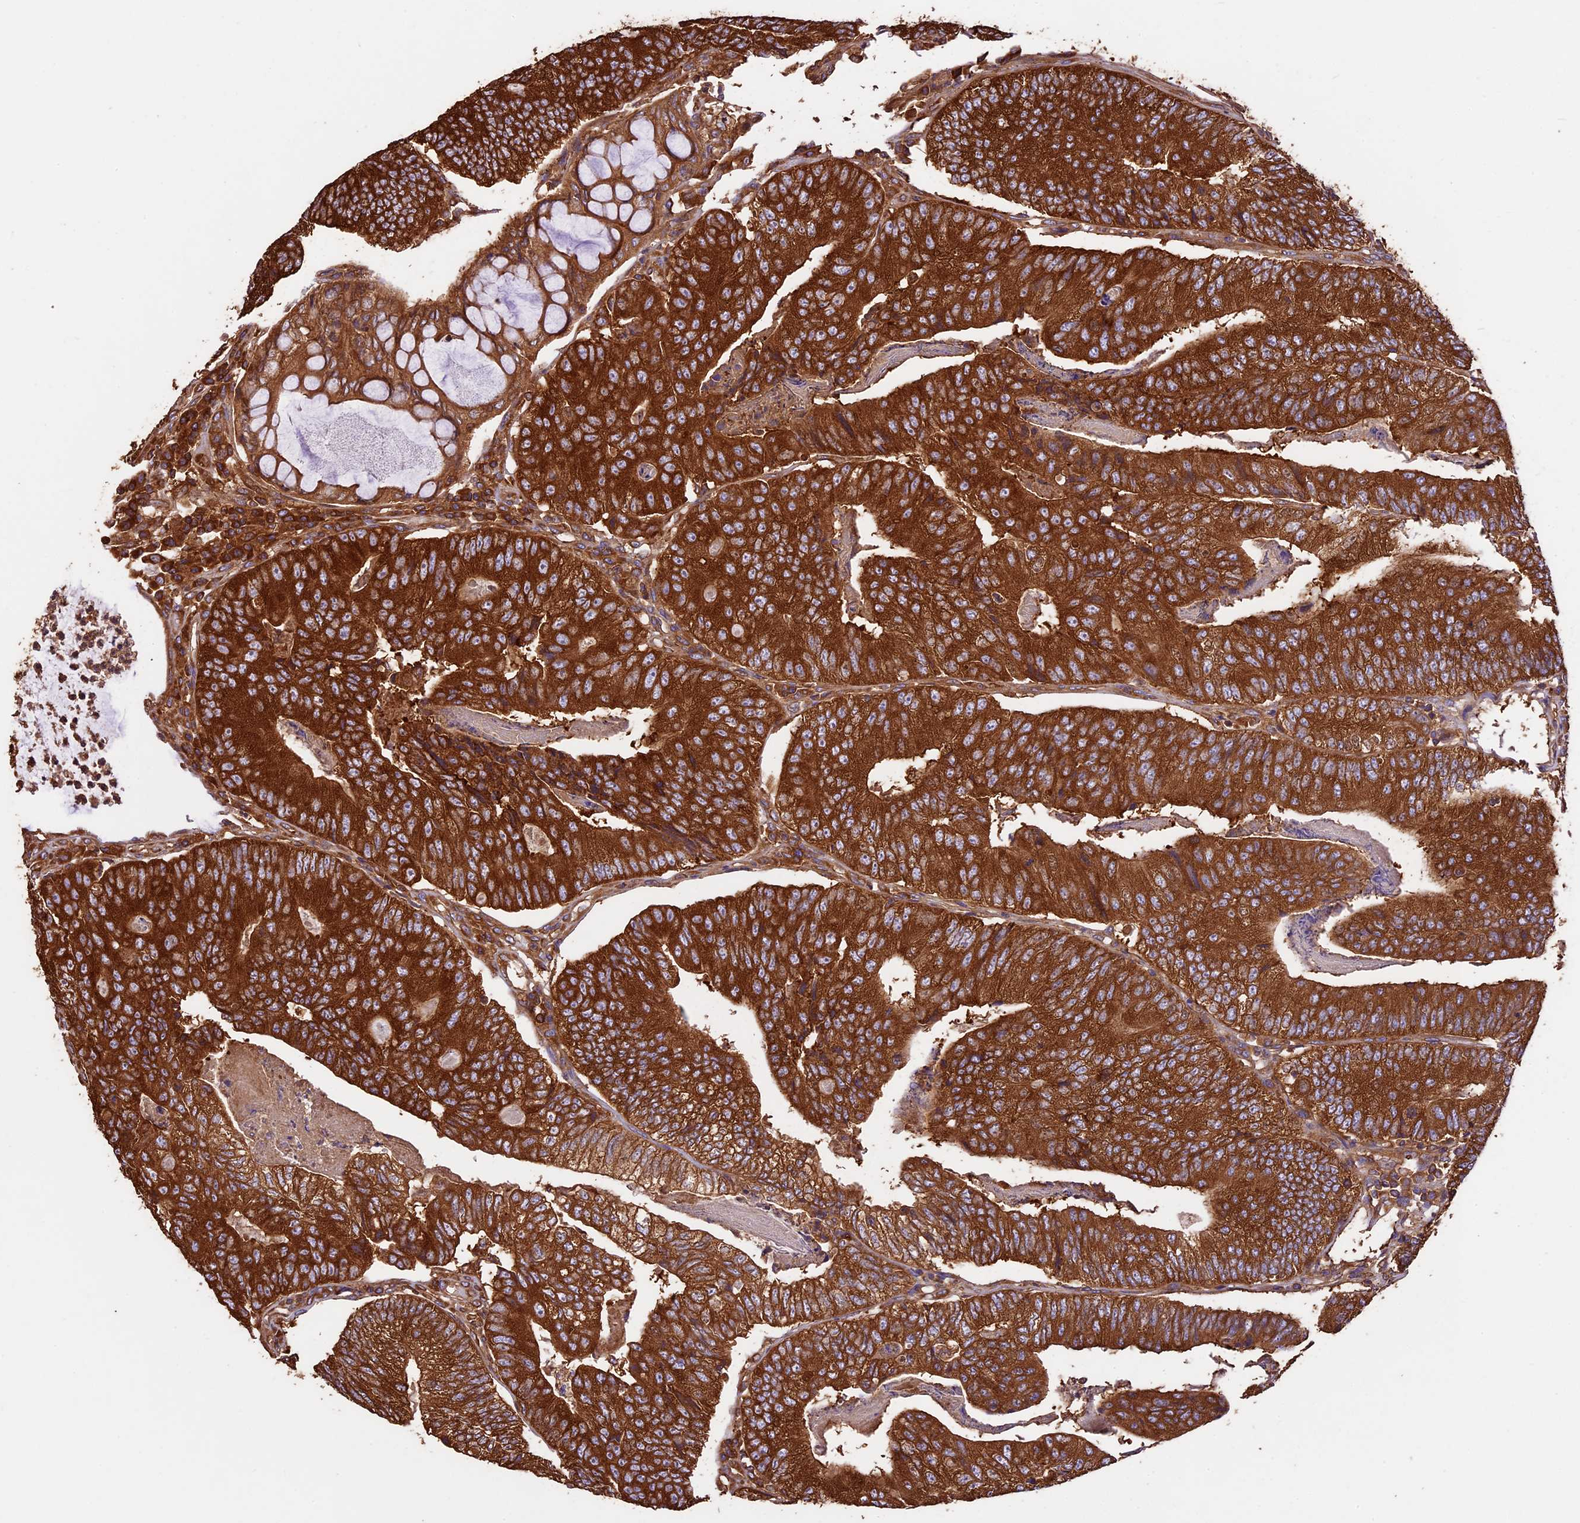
{"staining": {"intensity": "strong", "quantity": ">75%", "location": "cytoplasmic/membranous"}, "tissue": "colorectal cancer", "cell_type": "Tumor cells", "image_type": "cancer", "snomed": [{"axis": "morphology", "description": "Adenocarcinoma, NOS"}, {"axis": "topography", "description": "Colon"}], "caption": "Adenocarcinoma (colorectal) was stained to show a protein in brown. There is high levels of strong cytoplasmic/membranous expression in about >75% of tumor cells.", "gene": "KARS1", "patient": {"sex": "female", "age": 67}}